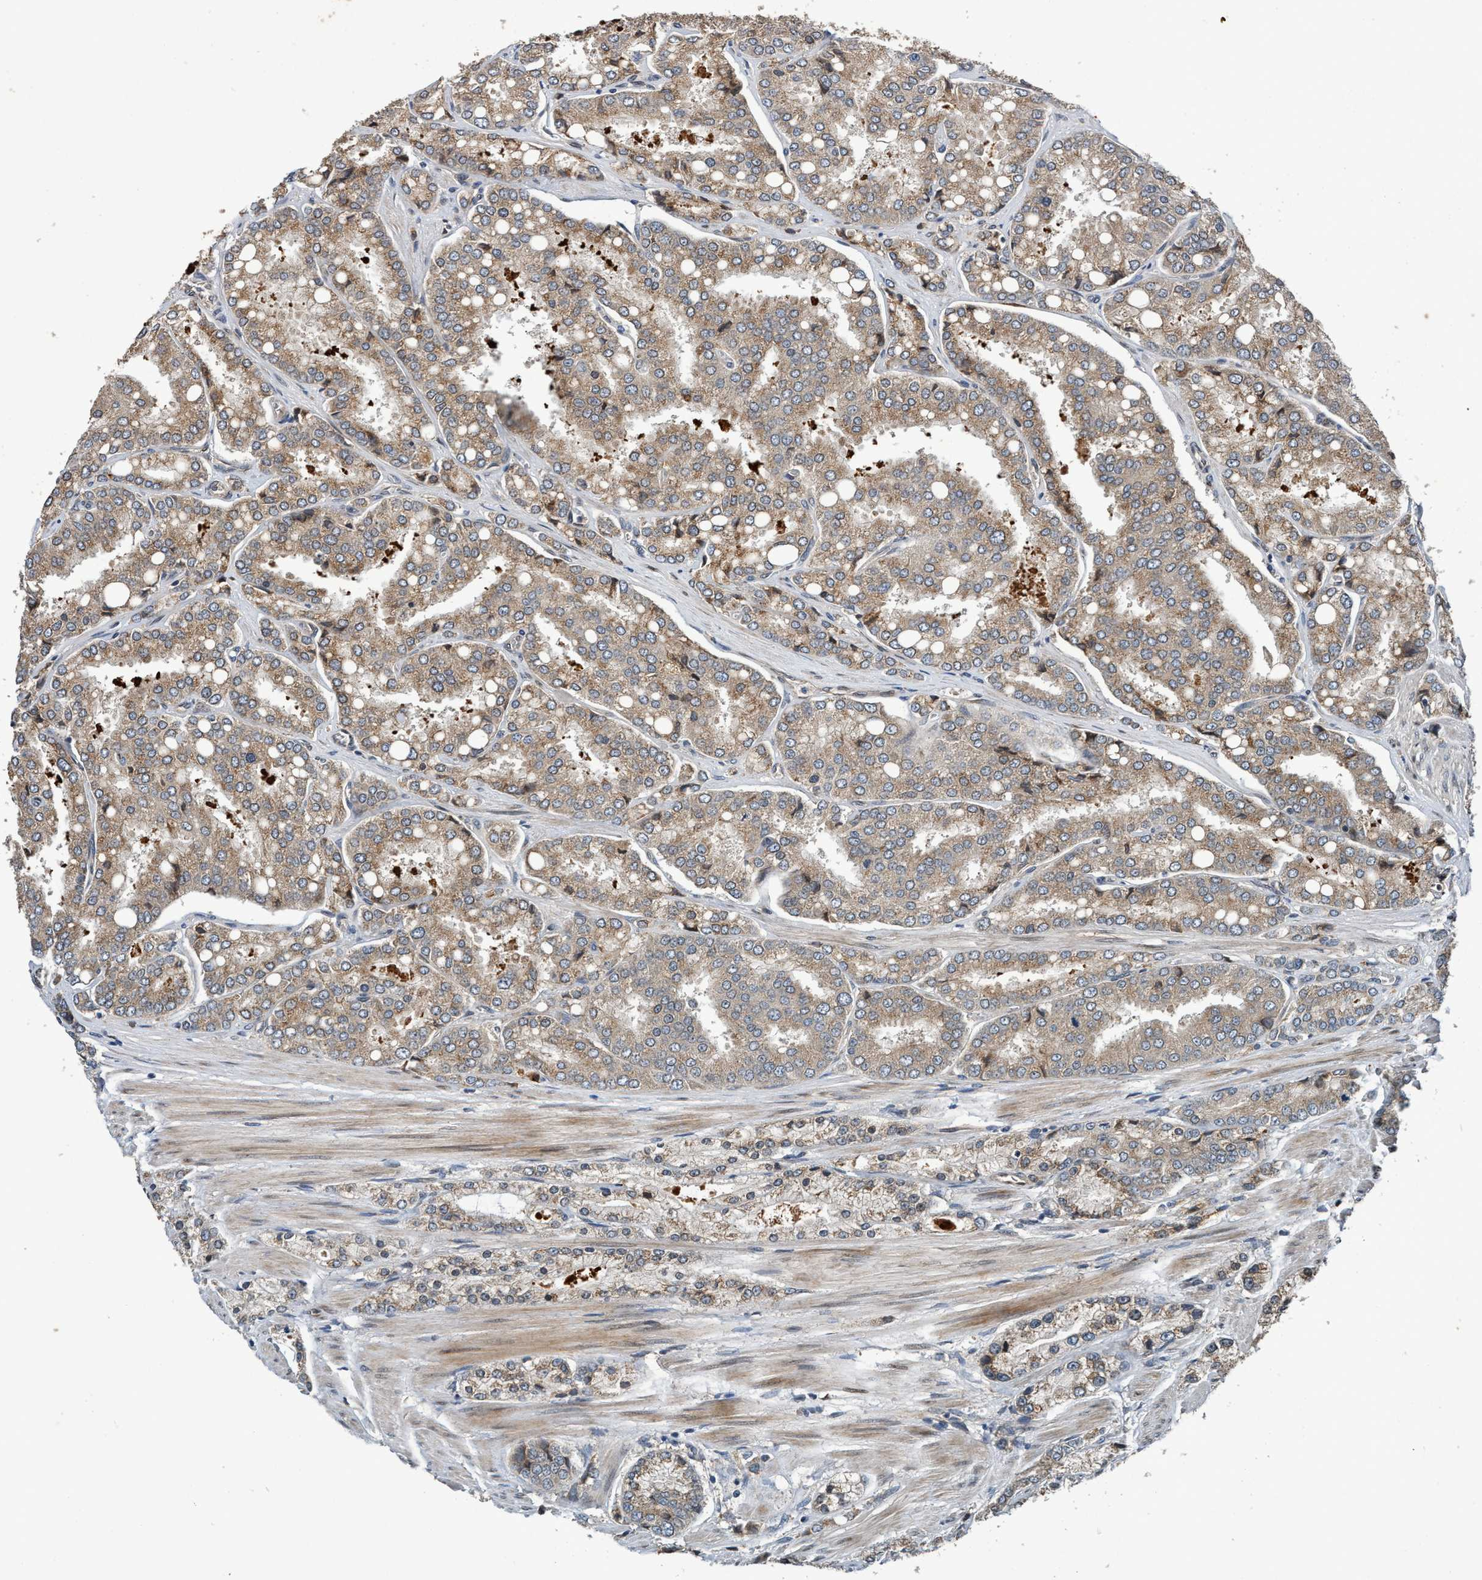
{"staining": {"intensity": "weak", "quantity": ">75%", "location": "cytoplasmic/membranous"}, "tissue": "prostate cancer", "cell_type": "Tumor cells", "image_type": "cancer", "snomed": [{"axis": "morphology", "description": "Adenocarcinoma, High grade"}, {"axis": "topography", "description": "Prostate"}], "caption": "Prostate adenocarcinoma (high-grade) tissue shows weak cytoplasmic/membranous staining in about >75% of tumor cells", "gene": "MACC1", "patient": {"sex": "male", "age": 50}}